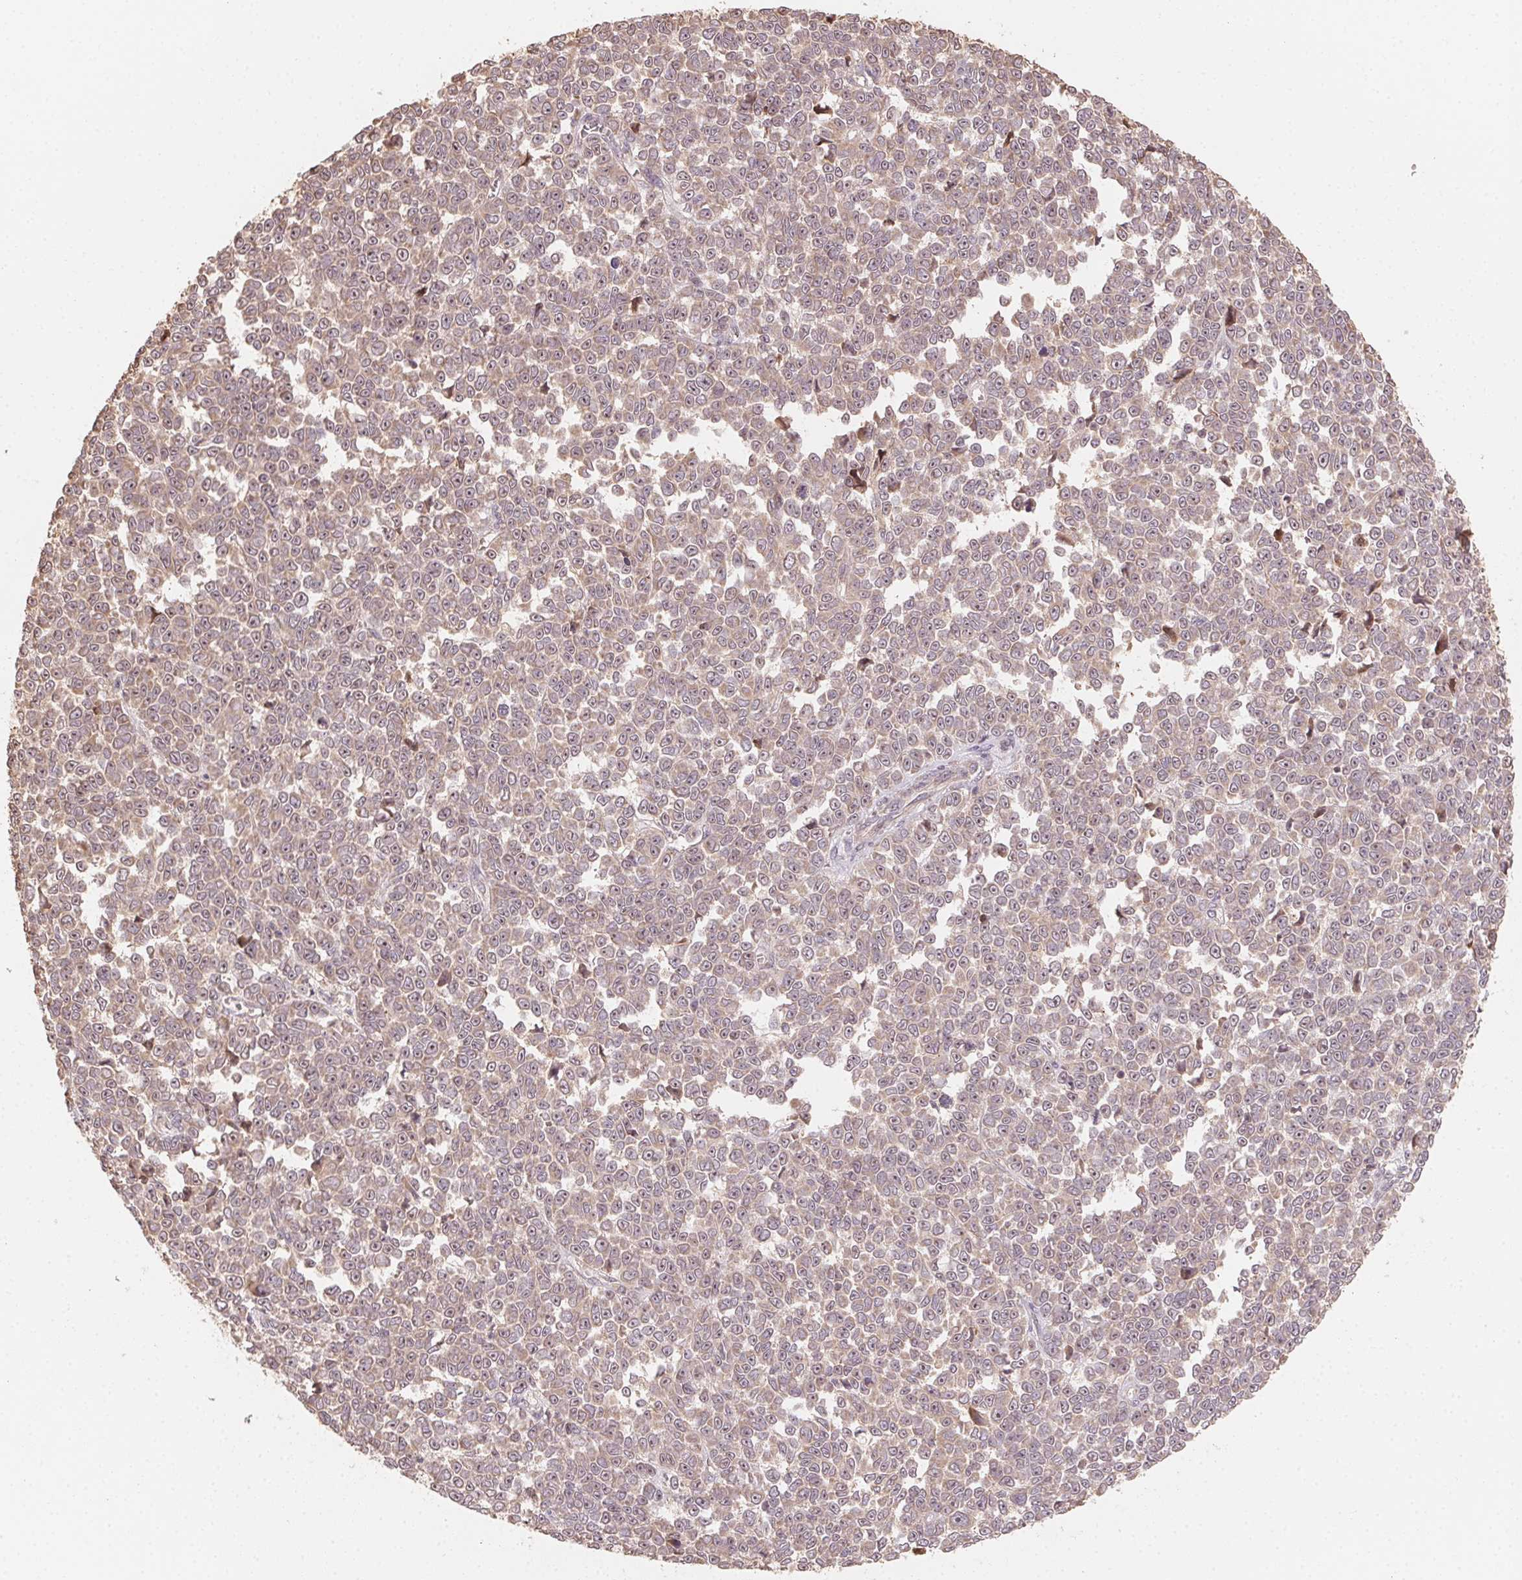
{"staining": {"intensity": "weak", "quantity": ">75%", "location": "cytoplasmic/membranous"}, "tissue": "melanoma", "cell_type": "Tumor cells", "image_type": "cancer", "snomed": [{"axis": "morphology", "description": "Malignant melanoma, NOS"}, {"axis": "topography", "description": "Skin"}], "caption": "Approximately >75% of tumor cells in human melanoma demonstrate weak cytoplasmic/membranous protein positivity as visualized by brown immunohistochemical staining.", "gene": "WBP2", "patient": {"sex": "female", "age": 95}}